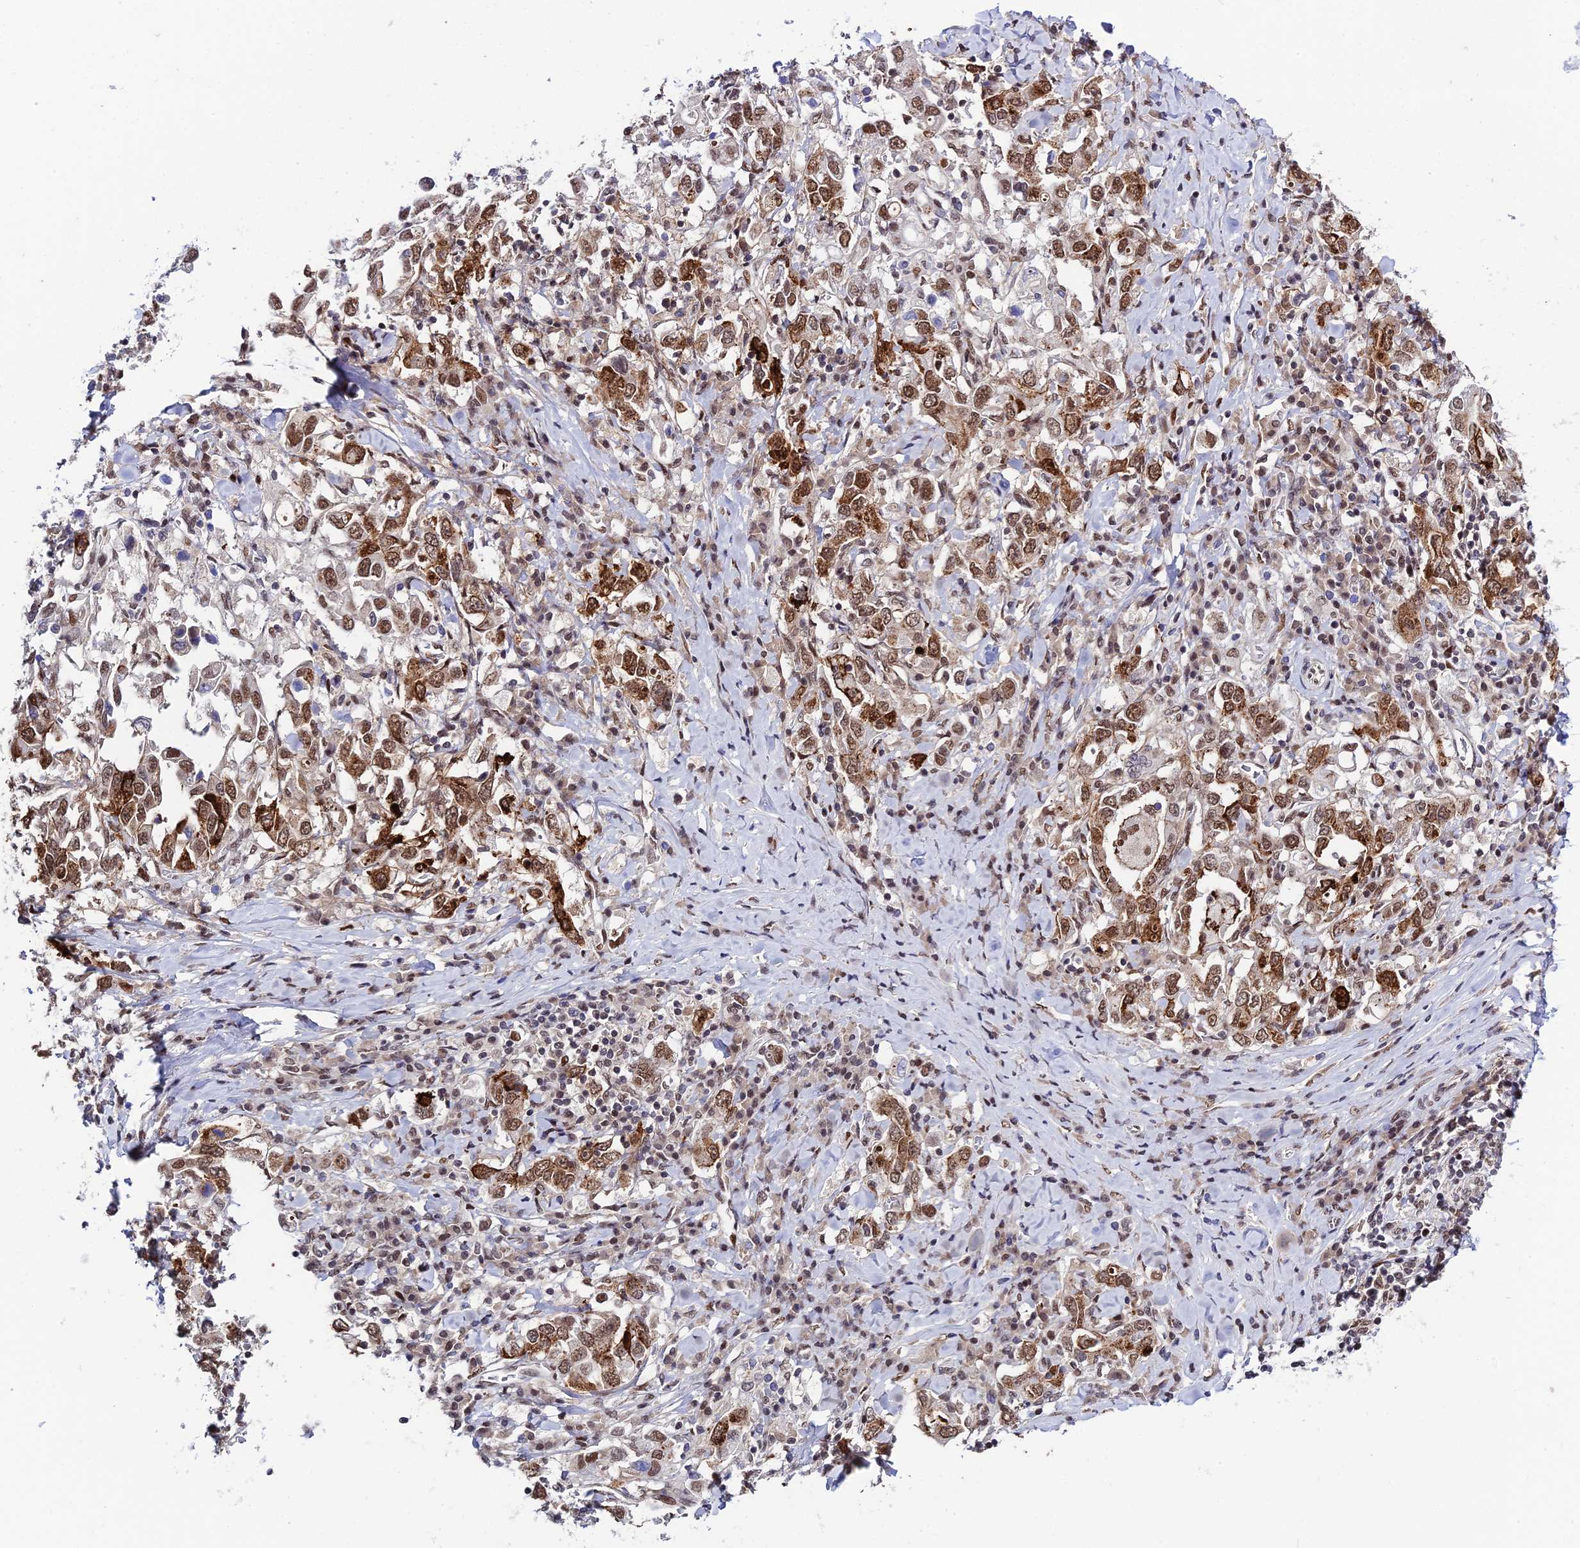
{"staining": {"intensity": "moderate", "quantity": ">75%", "location": "cytoplasmic/membranous,nuclear"}, "tissue": "stomach cancer", "cell_type": "Tumor cells", "image_type": "cancer", "snomed": [{"axis": "morphology", "description": "Adenocarcinoma, NOS"}, {"axis": "topography", "description": "Stomach, upper"}], "caption": "Immunohistochemical staining of human stomach adenocarcinoma displays medium levels of moderate cytoplasmic/membranous and nuclear protein staining in approximately >75% of tumor cells.", "gene": "SYT15", "patient": {"sex": "male", "age": 62}}